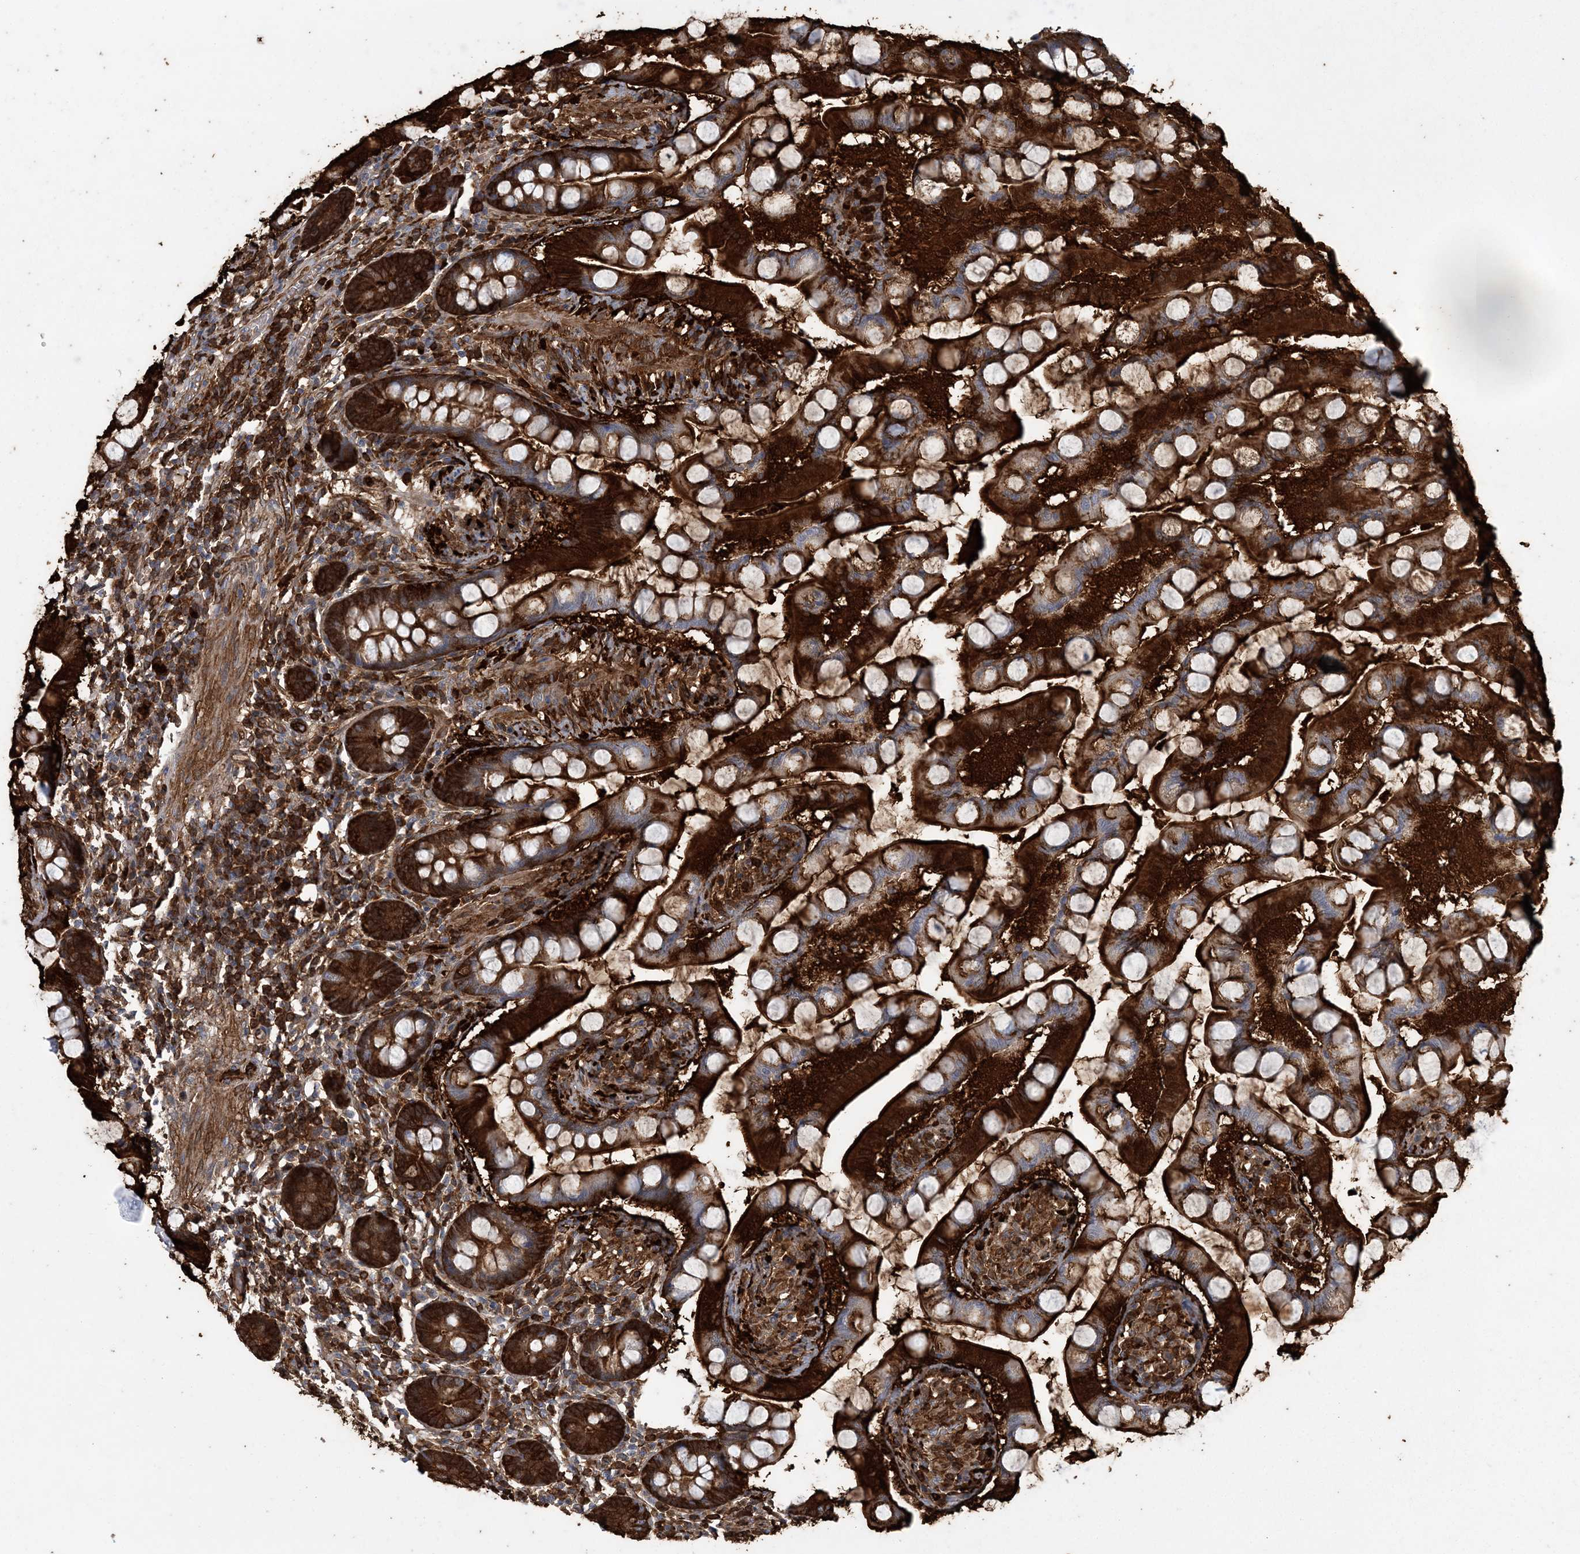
{"staining": {"intensity": "strong", "quantity": ">75%", "location": "cytoplasmic/membranous"}, "tissue": "small intestine", "cell_type": "Glandular cells", "image_type": "normal", "snomed": [{"axis": "morphology", "description": "Normal tissue, NOS"}, {"axis": "topography", "description": "Small intestine"}], "caption": "Small intestine stained with IHC displays strong cytoplasmic/membranous staining in about >75% of glandular cells.", "gene": "CALN1", "patient": {"sex": "male", "age": 41}}